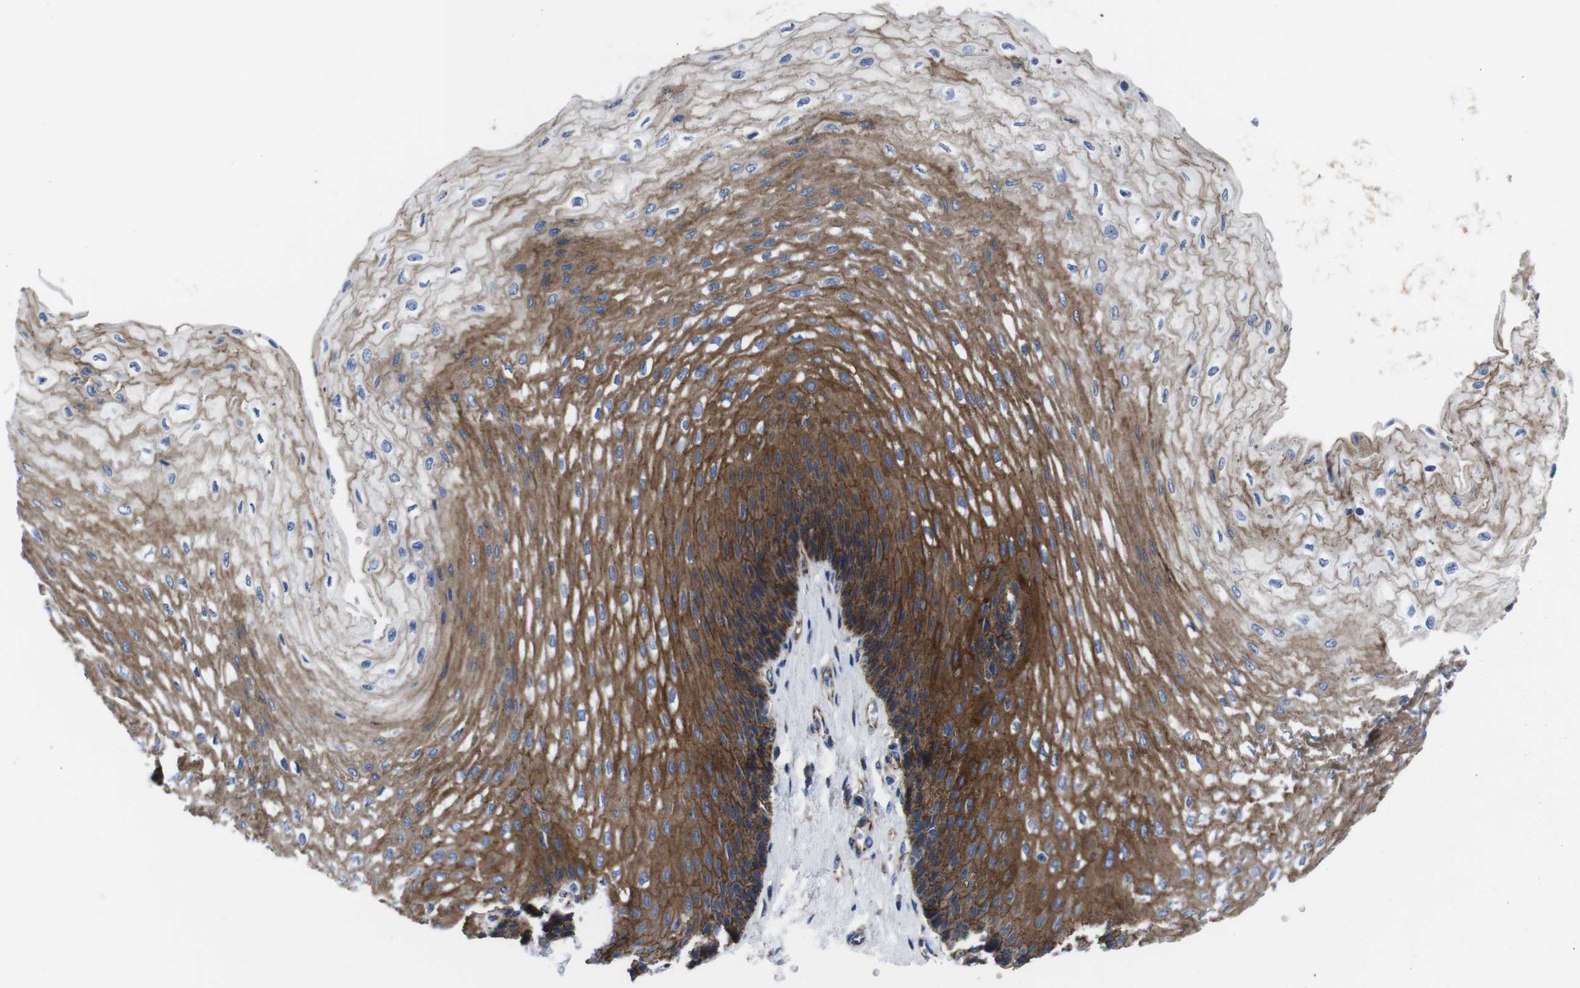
{"staining": {"intensity": "moderate", "quantity": ">75%", "location": "cytoplasmic/membranous"}, "tissue": "esophagus", "cell_type": "Squamous epithelial cells", "image_type": "normal", "snomed": [{"axis": "morphology", "description": "Normal tissue, NOS"}, {"axis": "topography", "description": "Esophagus"}], "caption": "Protein analysis of normal esophagus shows moderate cytoplasmic/membranous expression in approximately >75% of squamous epithelial cells. Using DAB (3,3'-diaminobenzidine) (brown) and hematoxylin (blue) stains, captured at high magnification using brightfield microscopy.", "gene": "NUMB", "patient": {"sex": "female", "age": 72}}